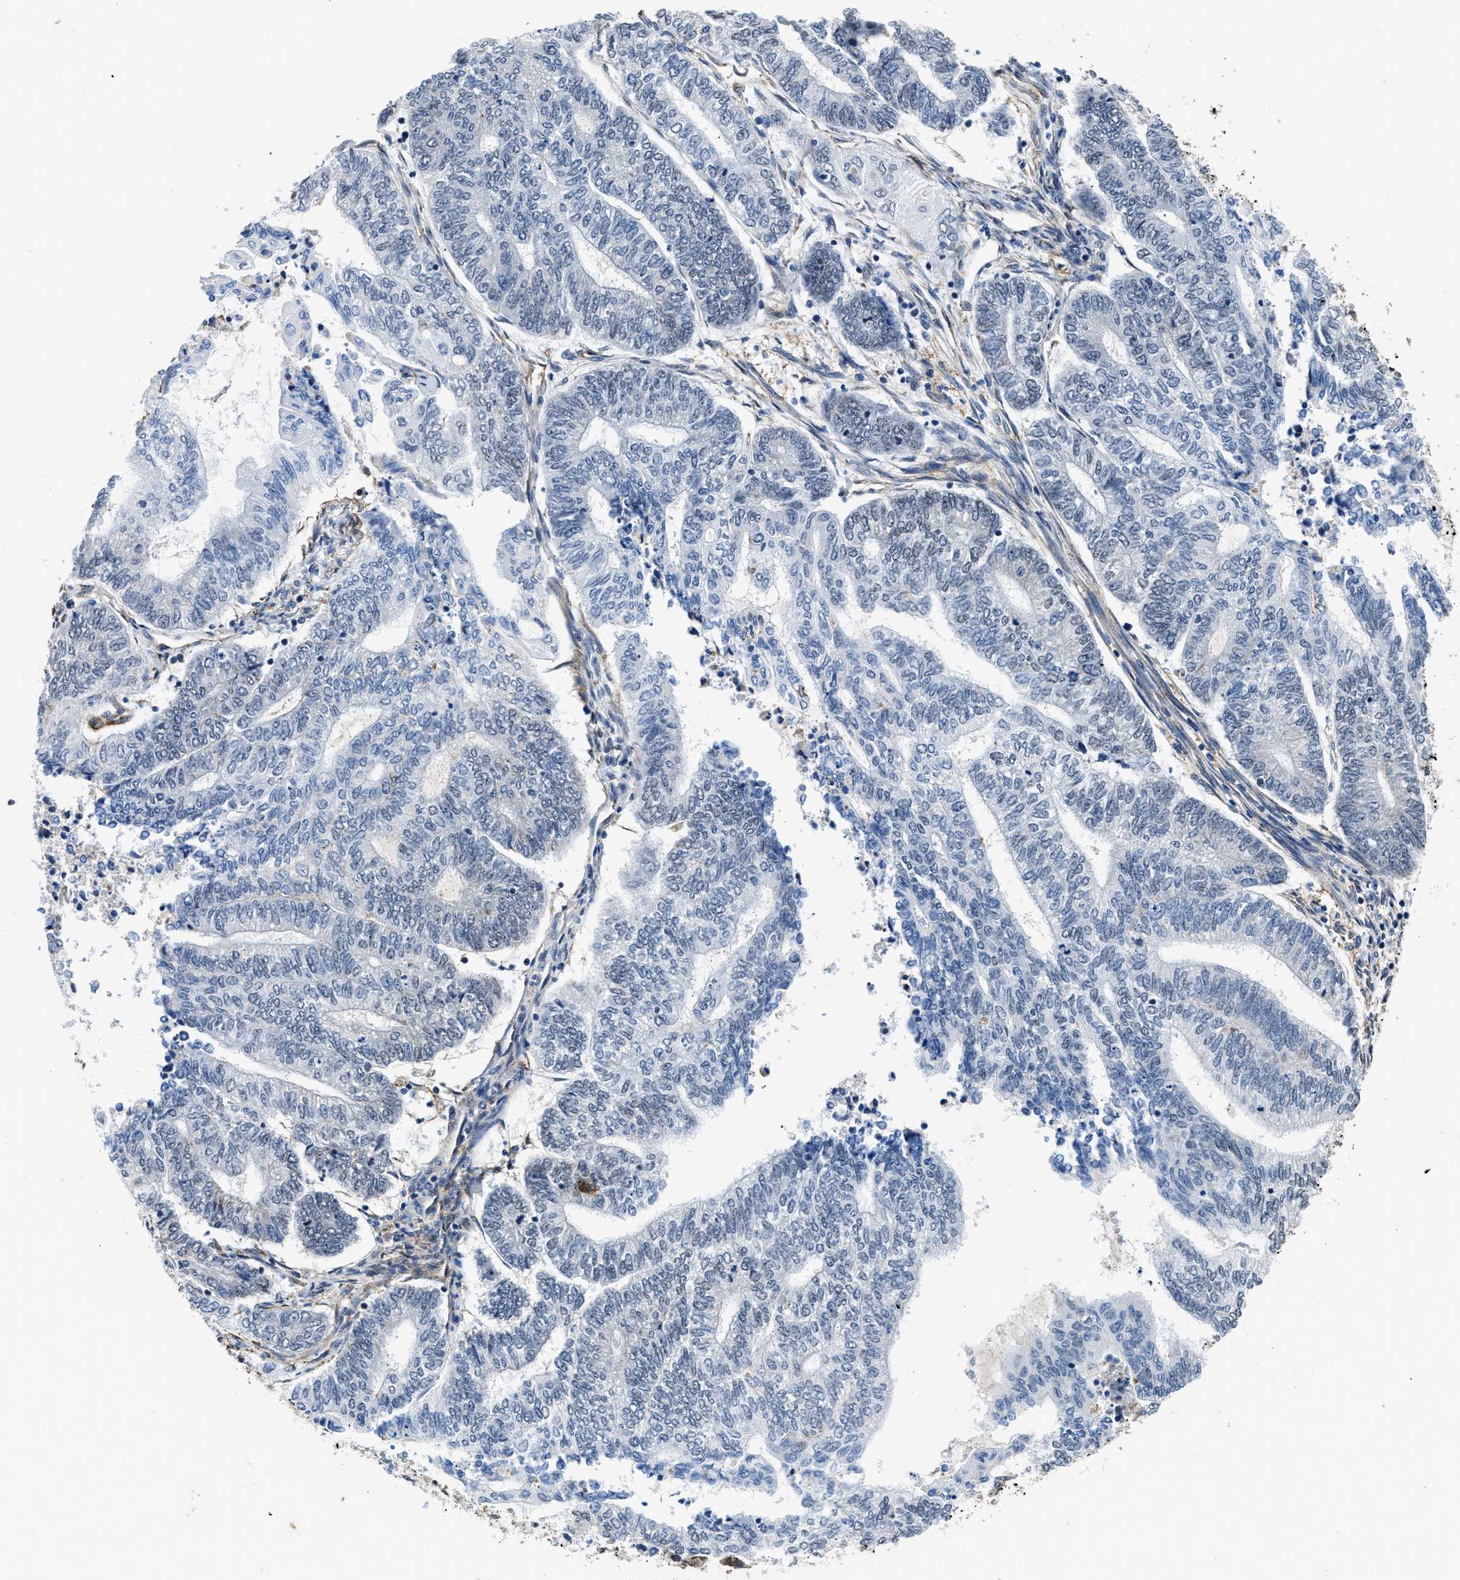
{"staining": {"intensity": "negative", "quantity": "none", "location": "none"}, "tissue": "endometrial cancer", "cell_type": "Tumor cells", "image_type": "cancer", "snomed": [{"axis": "morphology", "description": "Adenocarcinoma, NOS"}, {"axis": "topography", "description": "Uterus"}, {"axis": "topography", "description": "Endometrium"}], "caption": "Endometrial adenocarcinoma stained for a protein using IHC shows no expression tumor cells.", "gene": "HNRNPH2", "patient": {"sex": "female", "age": 70}}